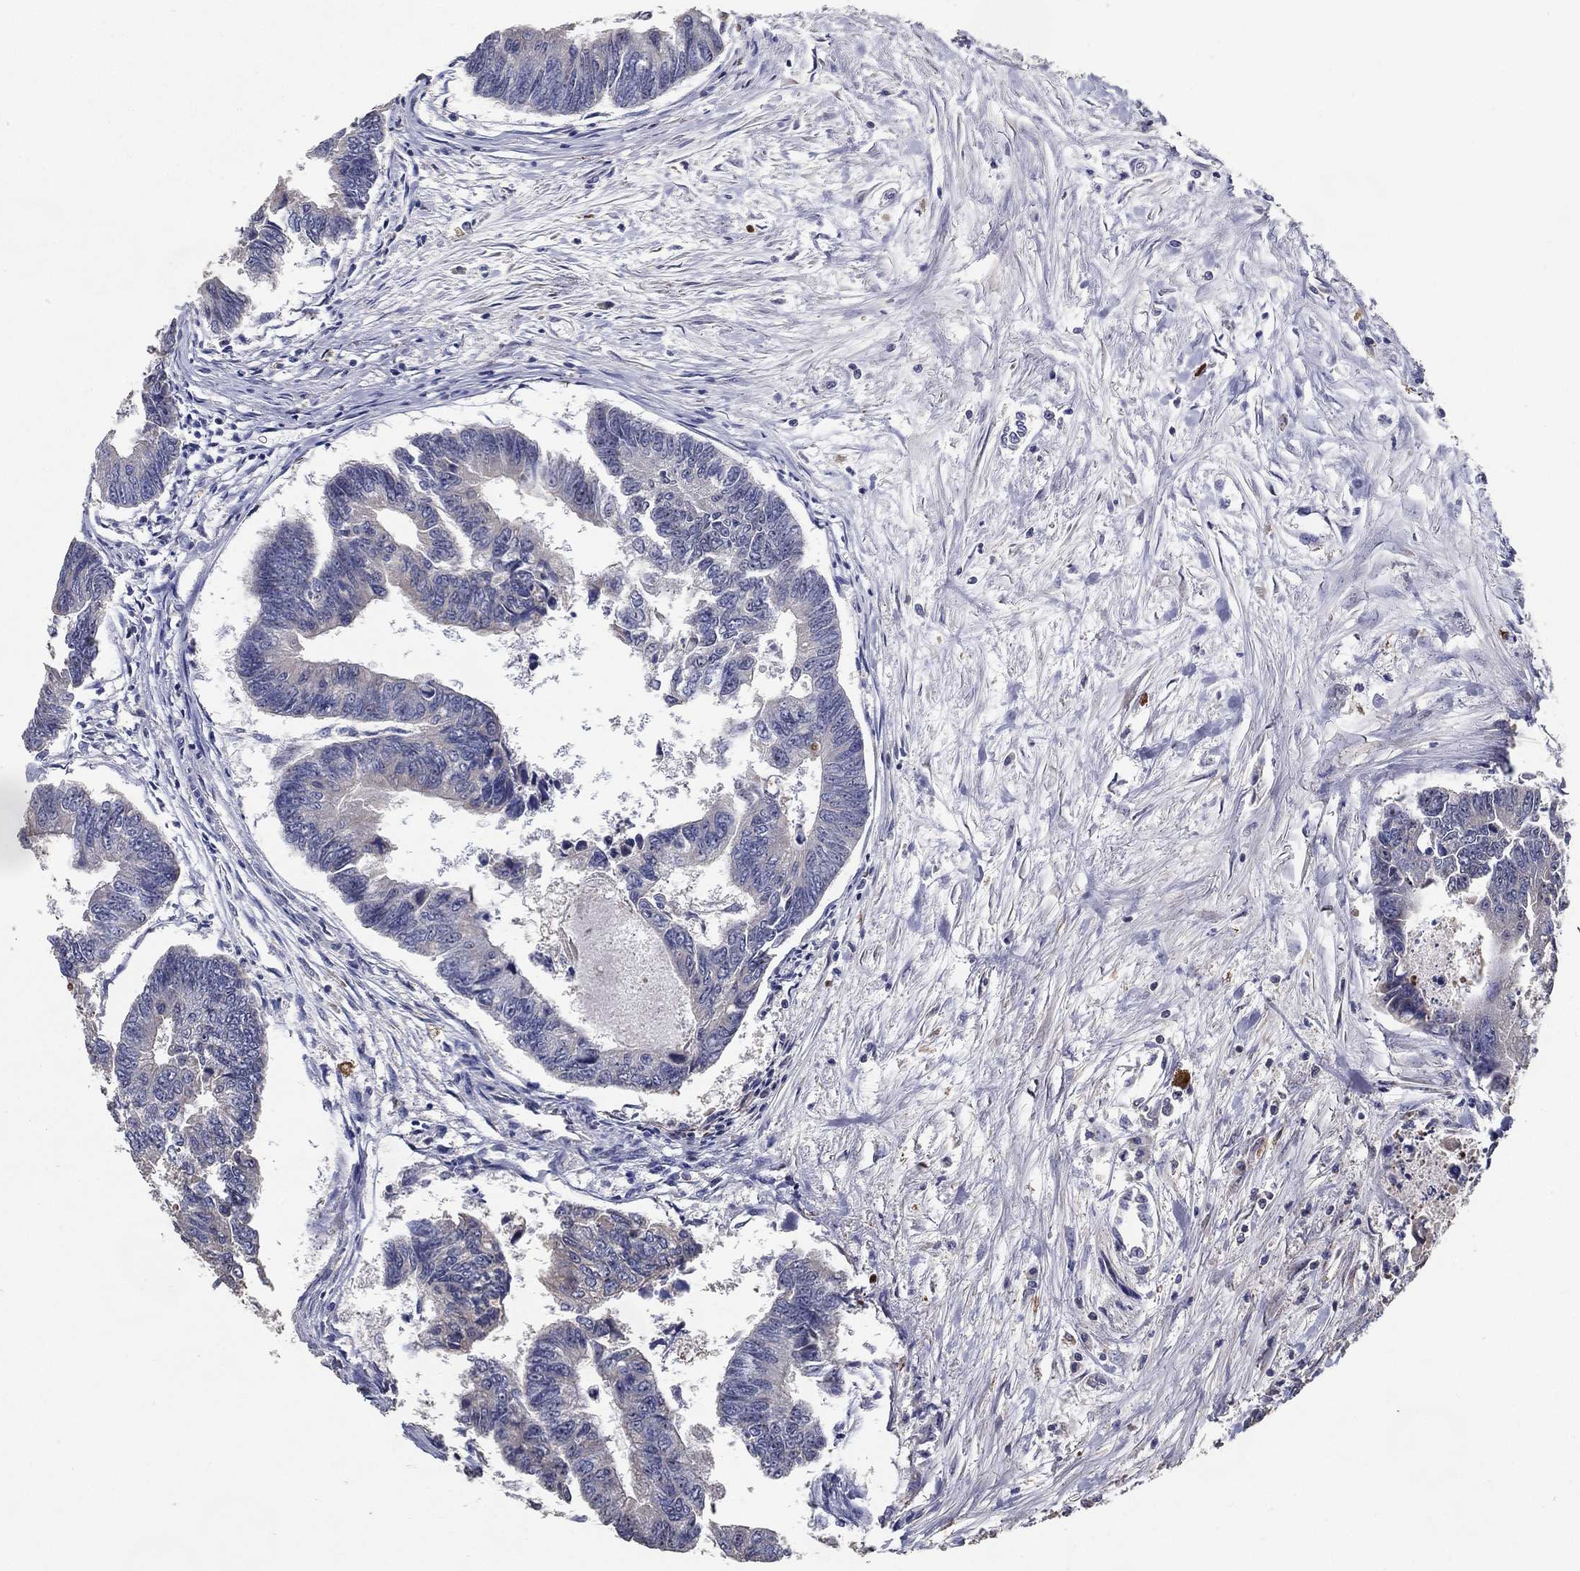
{"staining": {"intensity": "negative", "quantity": "none", "location": "none"}, "tissue": "colorectal cancer", "cell_type": "Tumor cells", "image_type": "cancer", "snomed": [{"axis": "morphology", "description": "Adenocarcinoma, NOS"}, {"axis": "topography", "description": "Colon"}], "caption": "This image is of colorectal cancer stained with immunohistochemistry to label a protein in brown with the nuclei are counter-stained blue. There is no staining in tumor cells.", "gene": "EFNA1", "patient": {"sex": "female", "age": 65}}